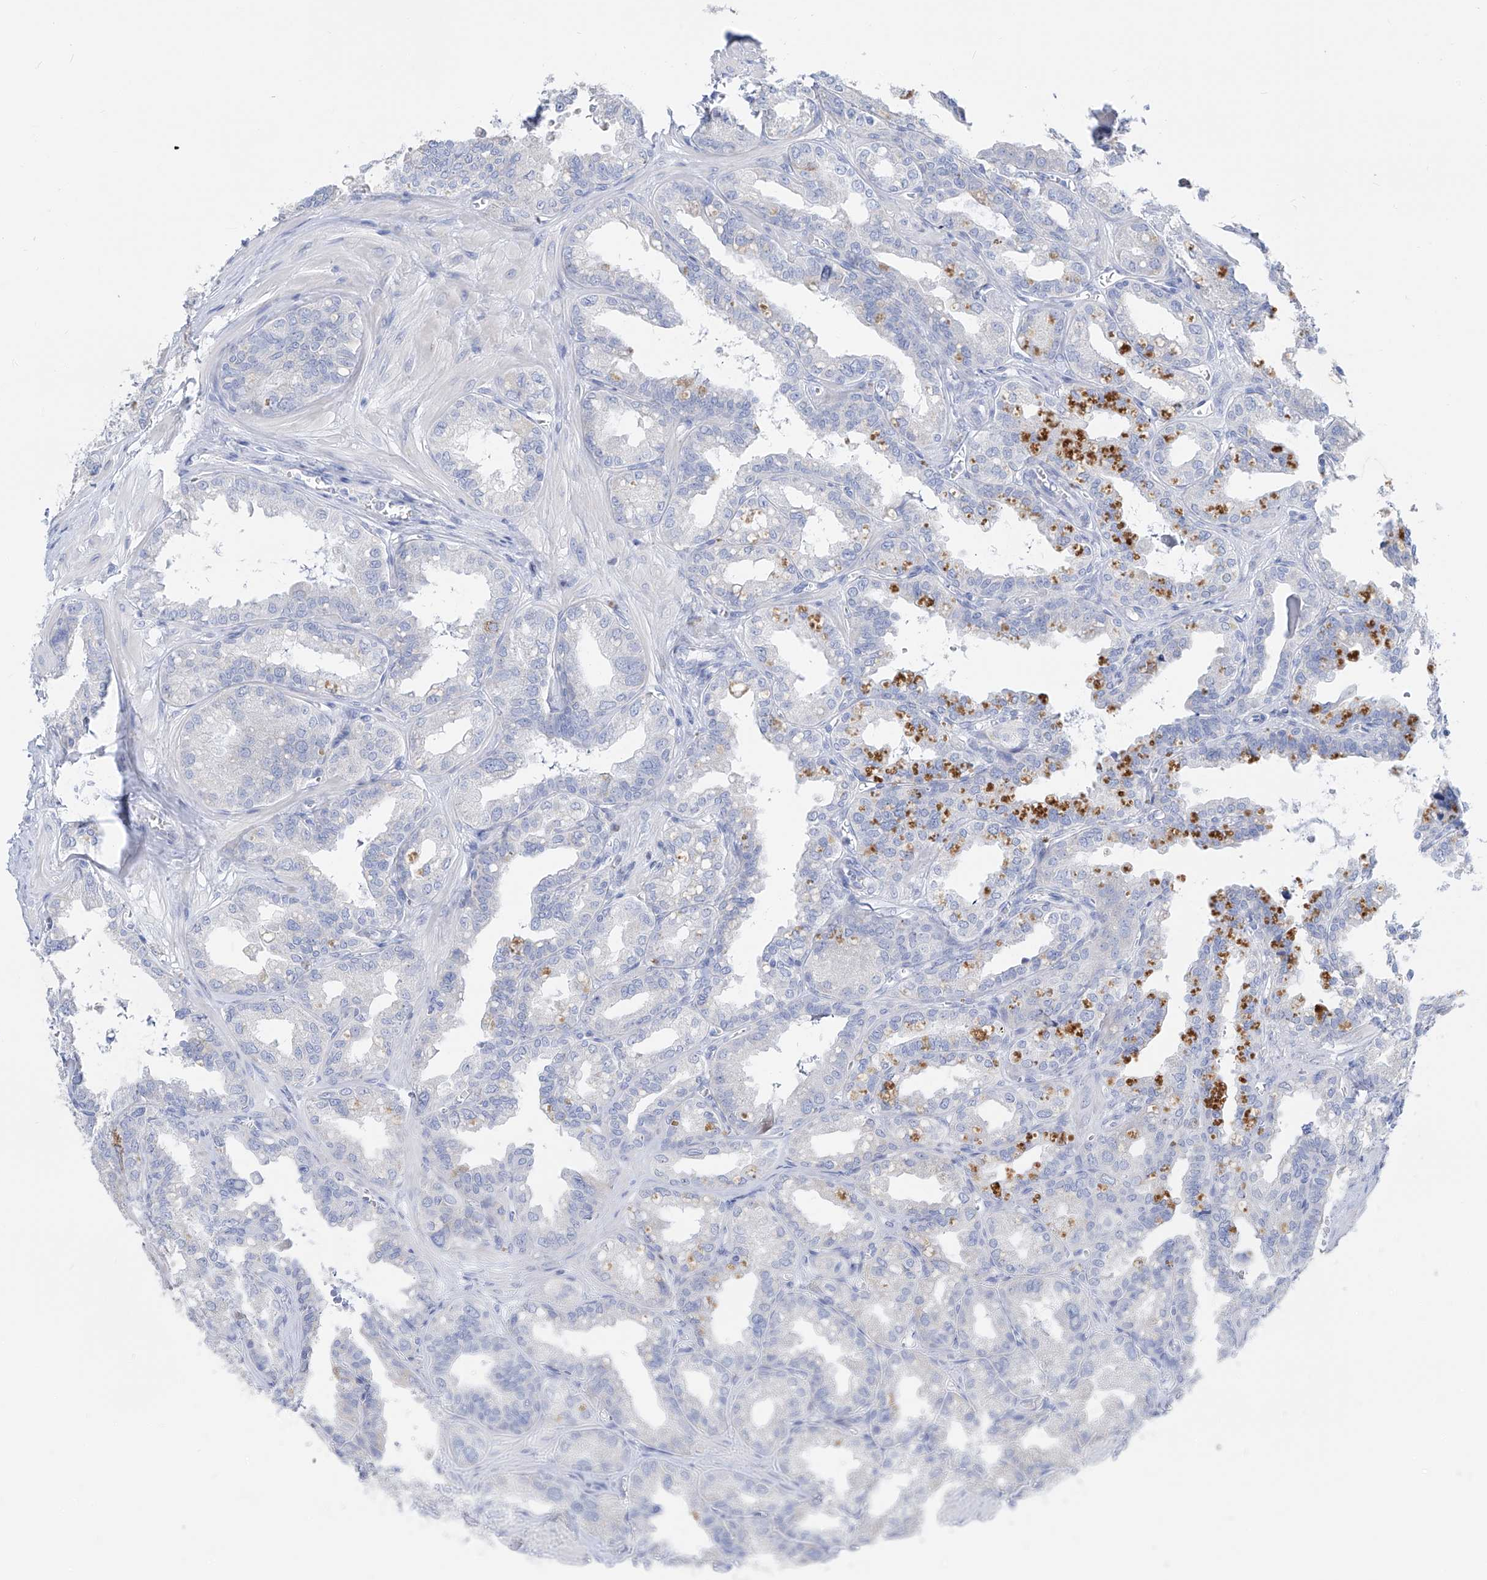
{"staining": {"intensity": "moderate", "quantity": "<25%", "location": "cytoplasmic/membranous"}, "tissue": "seminal vesicle", "cell_type": "Glandular cells", "image_type": "normal", "snomed": [{"axis": "morphology", "description": "Normal tissue, NOS"}, {"axis": "topography", "description": "Prostate"}, {"axis": "topography", "description": "Seminal veicle"}], "caption": "Protein expression analysis of unremarkable human seminal vesicle reveals moderate cytoplasmic/membranous expression in approximately <25% of glandular cells. The protein of interest is shown in brown color, while the nuclei are stained blue.", "gene": "FRS3", "patient": {"sex": "male", "age": 51}}